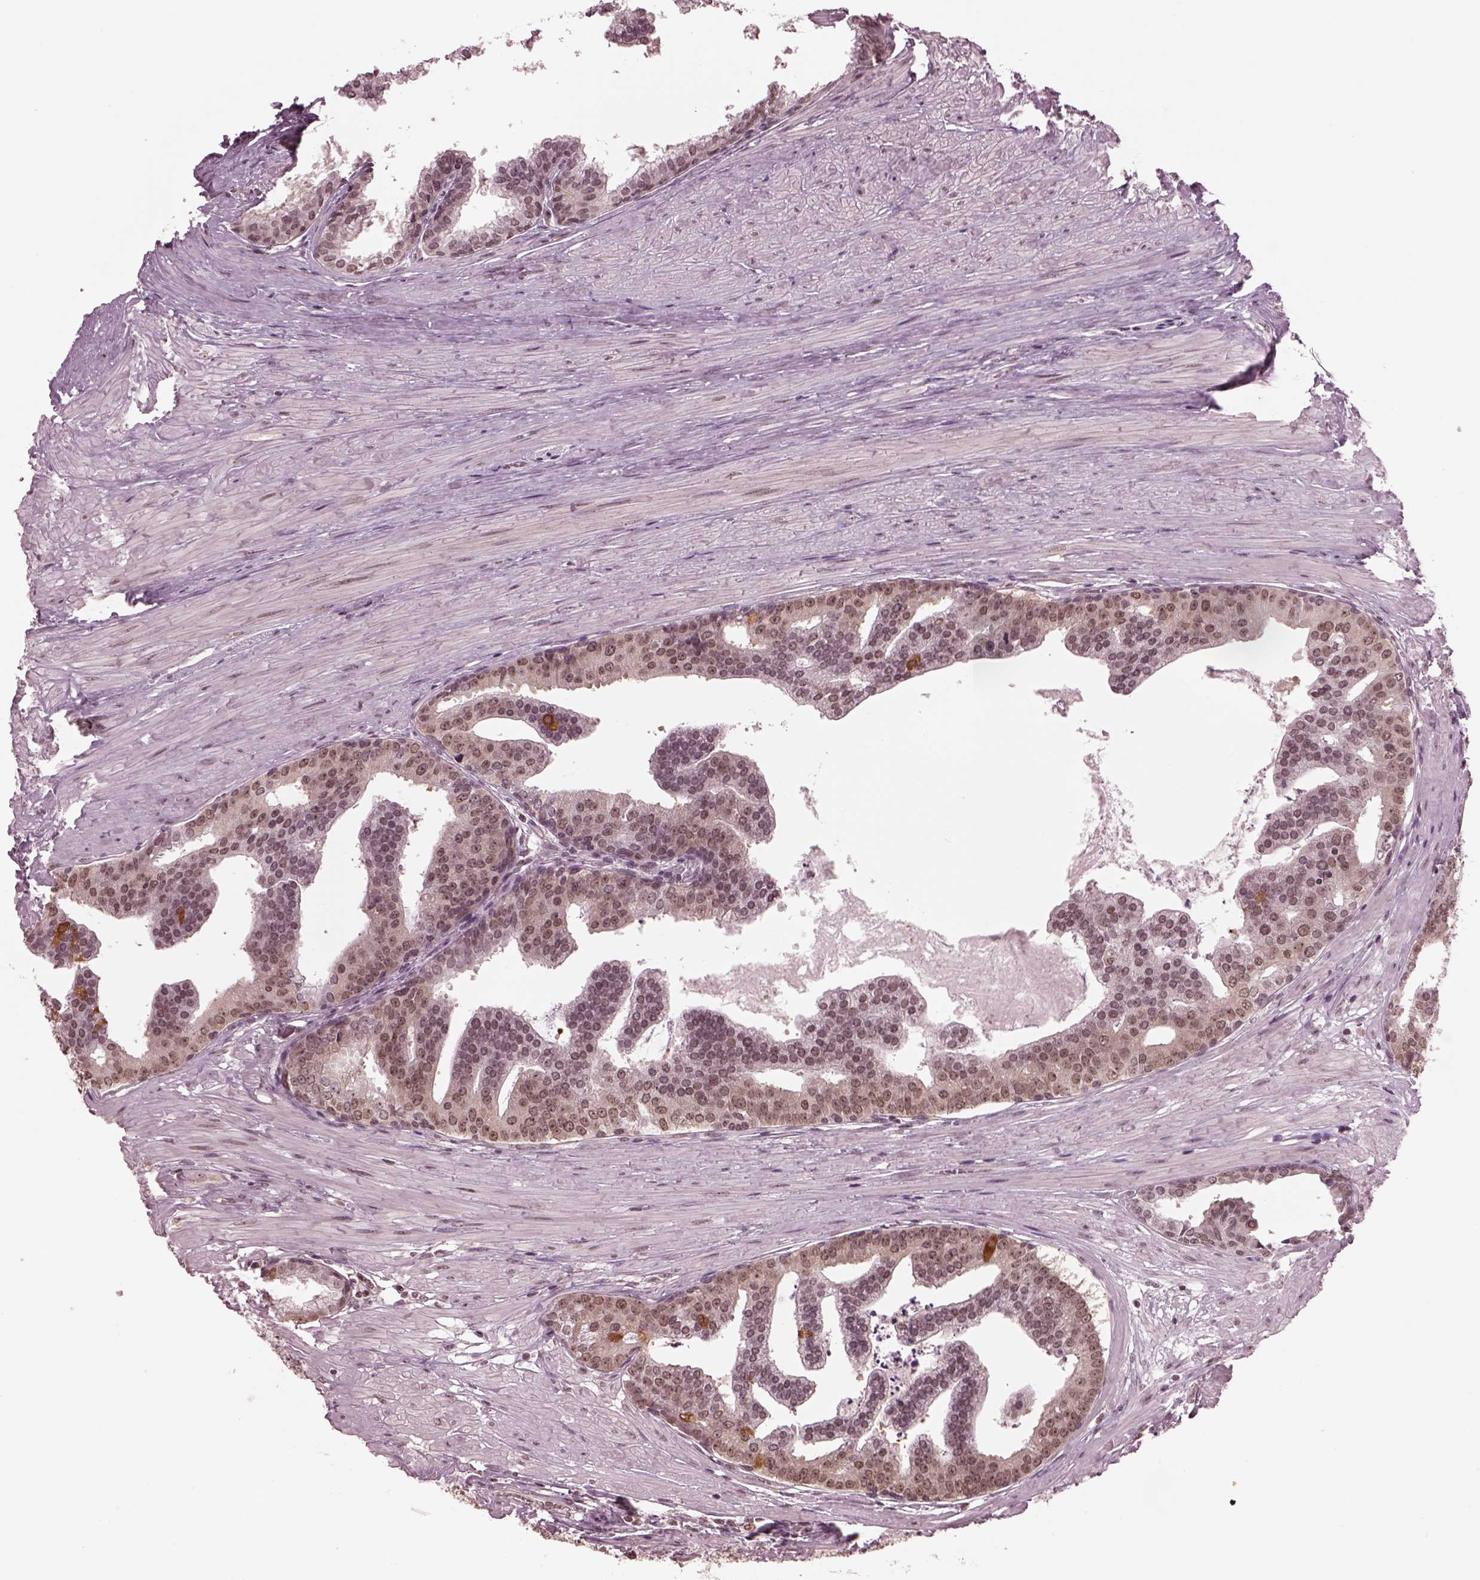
{"staining": {"intensity": "weak", "quantity": "25%-75%", "location": "nuclear"}, "tissue": "prostate cancer", "cell_type": "Tumor cells", "image_type": "cancer", "snomed": [{"axis": "morphology", "description": "Adenocarcinoma, NOS"}, {"axis": "topography", "description": "Prostate and seminal vesicle, NOS"}, {"axis": "topography", "description": "Prostate"}], "caption": "This histopathology image displays prostate adenocarcinoma stained with IHC to label a protein in brown. The nuclear of tumor cells show weak positivity for the protein. Nuclei are counter-stained blue.", "gene": "RUVBL2", "patient": {"sex": "male", "age": 44}}